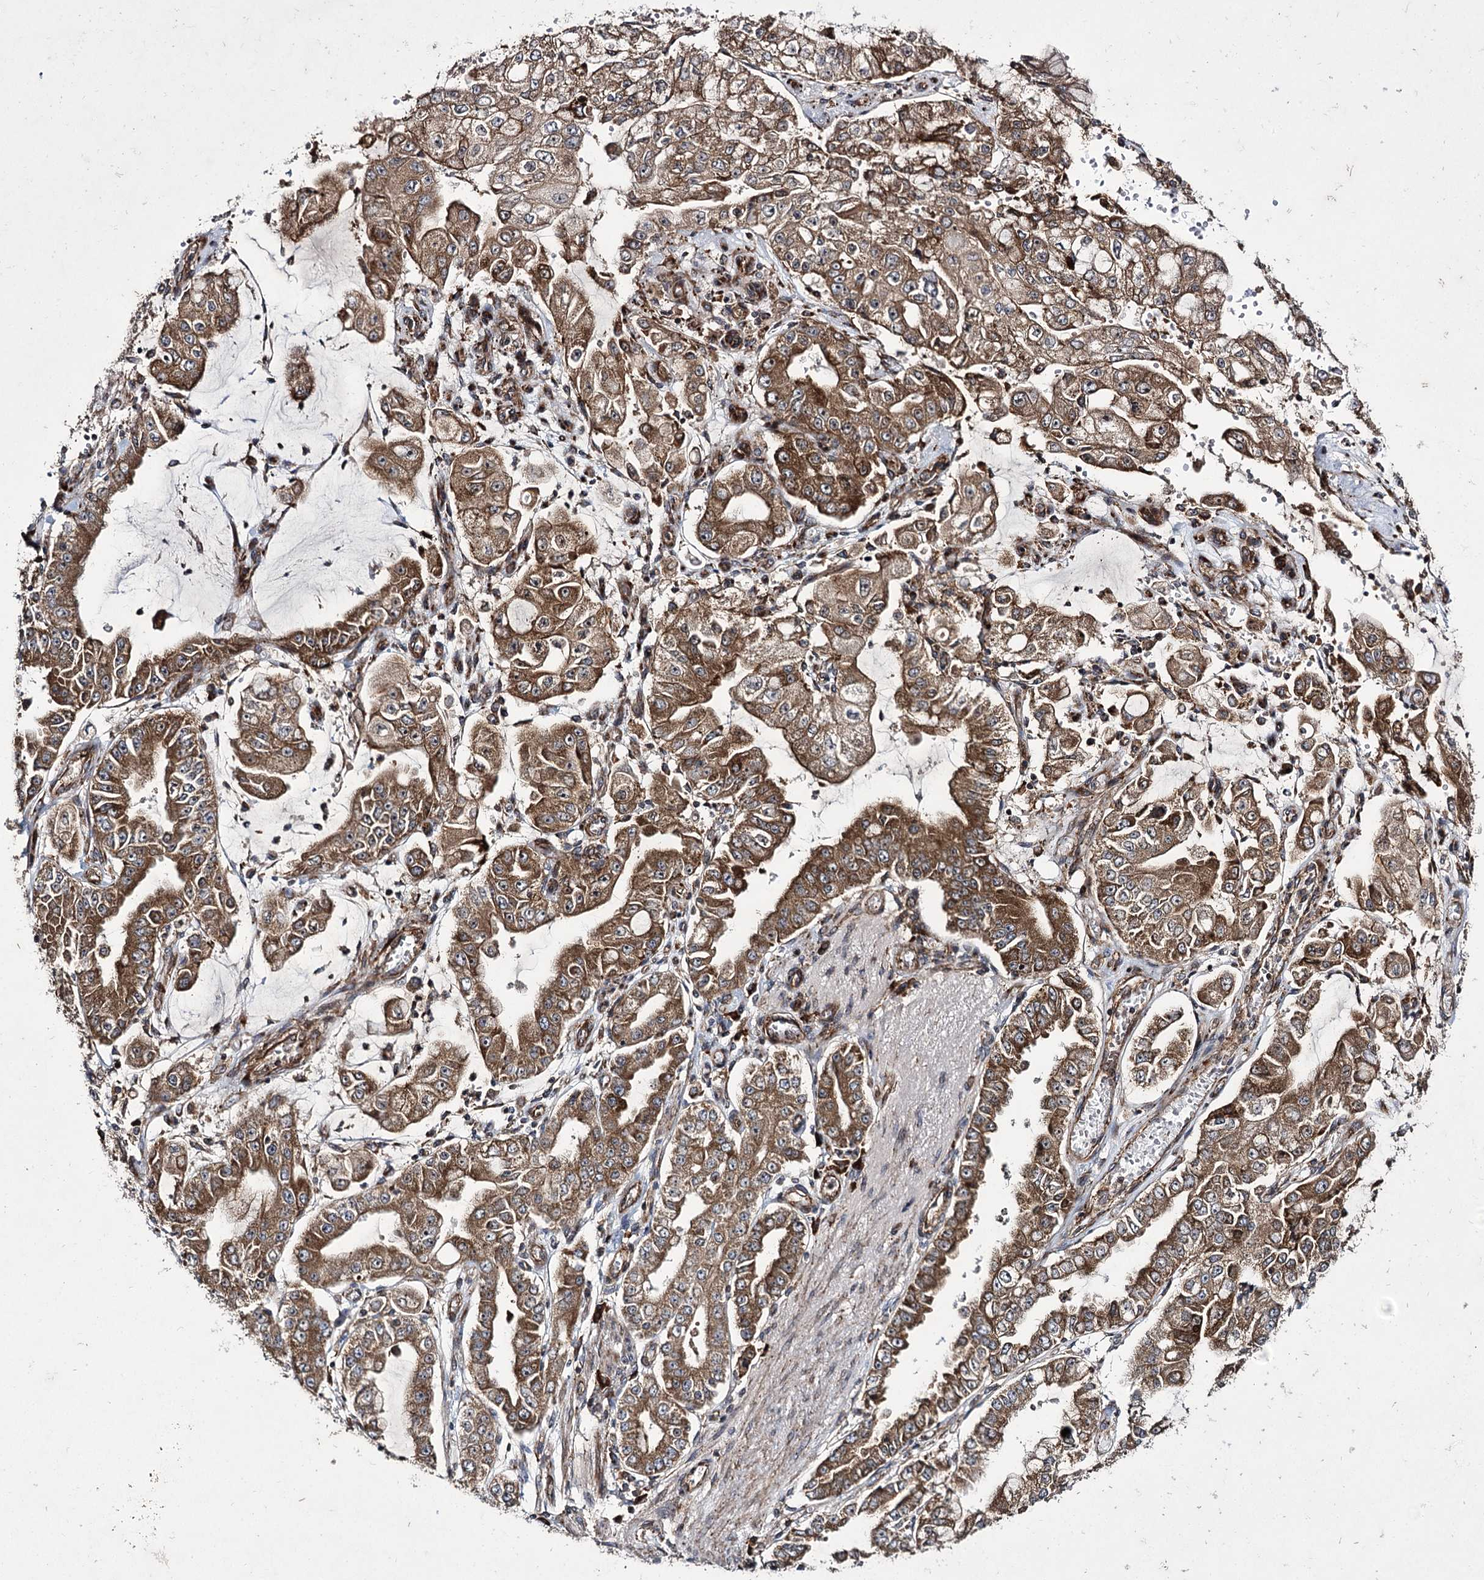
{"staining": {"intensity": "moderate", "quantity": ">75%", "location": "cytoplasmic/membranous"}, "tissue": "stomach cancer", "cell_type": "Tumor cells", "image_type": "cancer", "snomed": [{"axis": "morphology", "description": "Adenocarcinoma, NOS"}, {"axis": "topography", "description": "Stomach"}], "caption": "DAB (3,3'-diaminobenzidine) immunohistochemical staining of human adenocarcinoma (stomach) displays moderate cytoplasmic/membranous protein positivity in approximately >75% of tumor cells.", "gene": "HECTD2", "patient": {"sex": "male", "age": 76}}